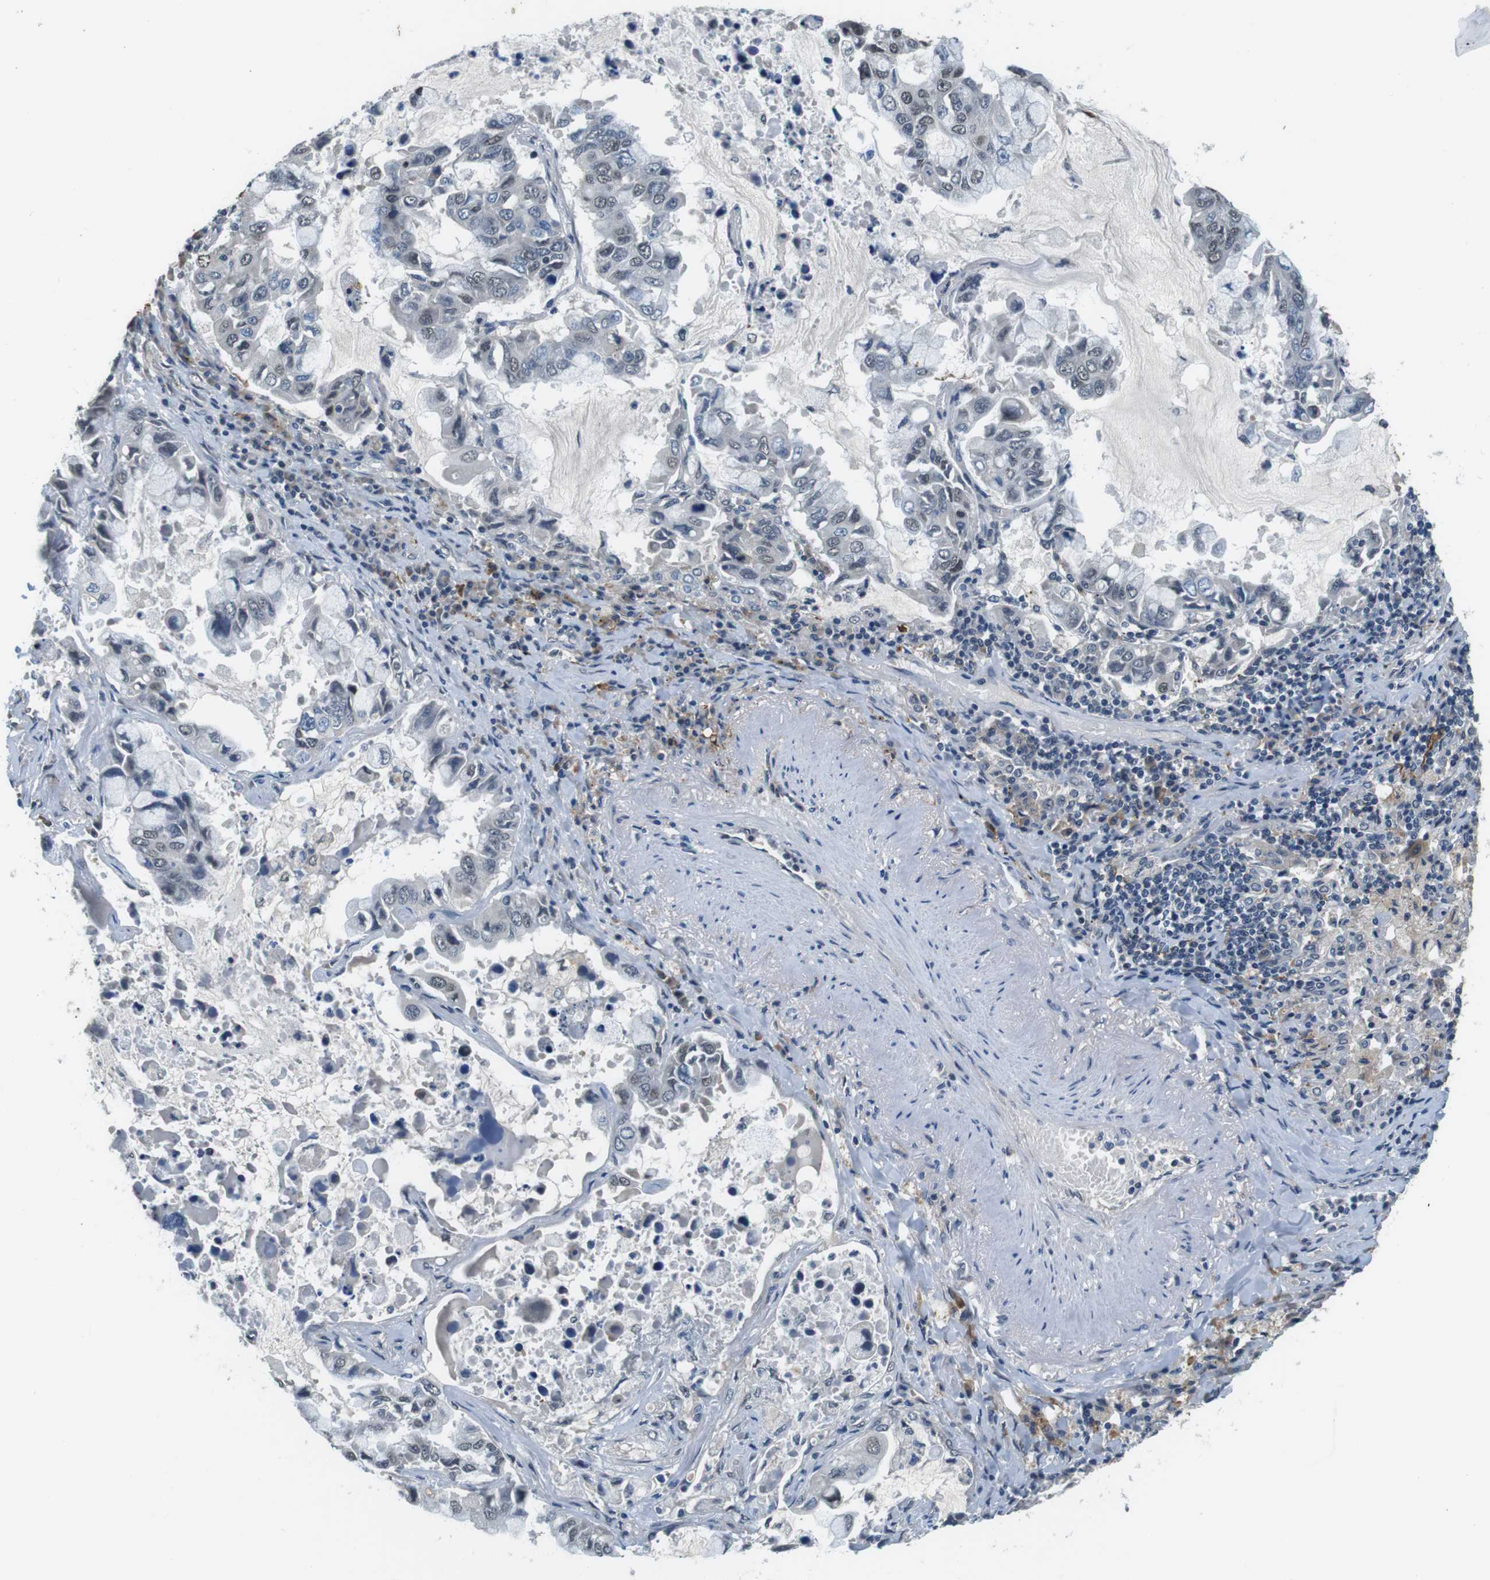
{"staining": {"intensity": "weak", "quantity": "<25%", "location": "nuclear"}, "tissue": "lung cancer", "cell_type": "Tumor cells", "image_type": "cancer", "snomed": [{"axis": "morphology", "description": "Adenocarcinoma, NOS"}, {"axis": "topography", "description": "Lung"}], "caption": "Immunohistochemistry of human lung cancer (adenocarcinoma) shows no staining in tumor cells. (DAB IHC, high magnification).", "gene": "CD163L1", "patient": {"sex": "male", "age": 64}}